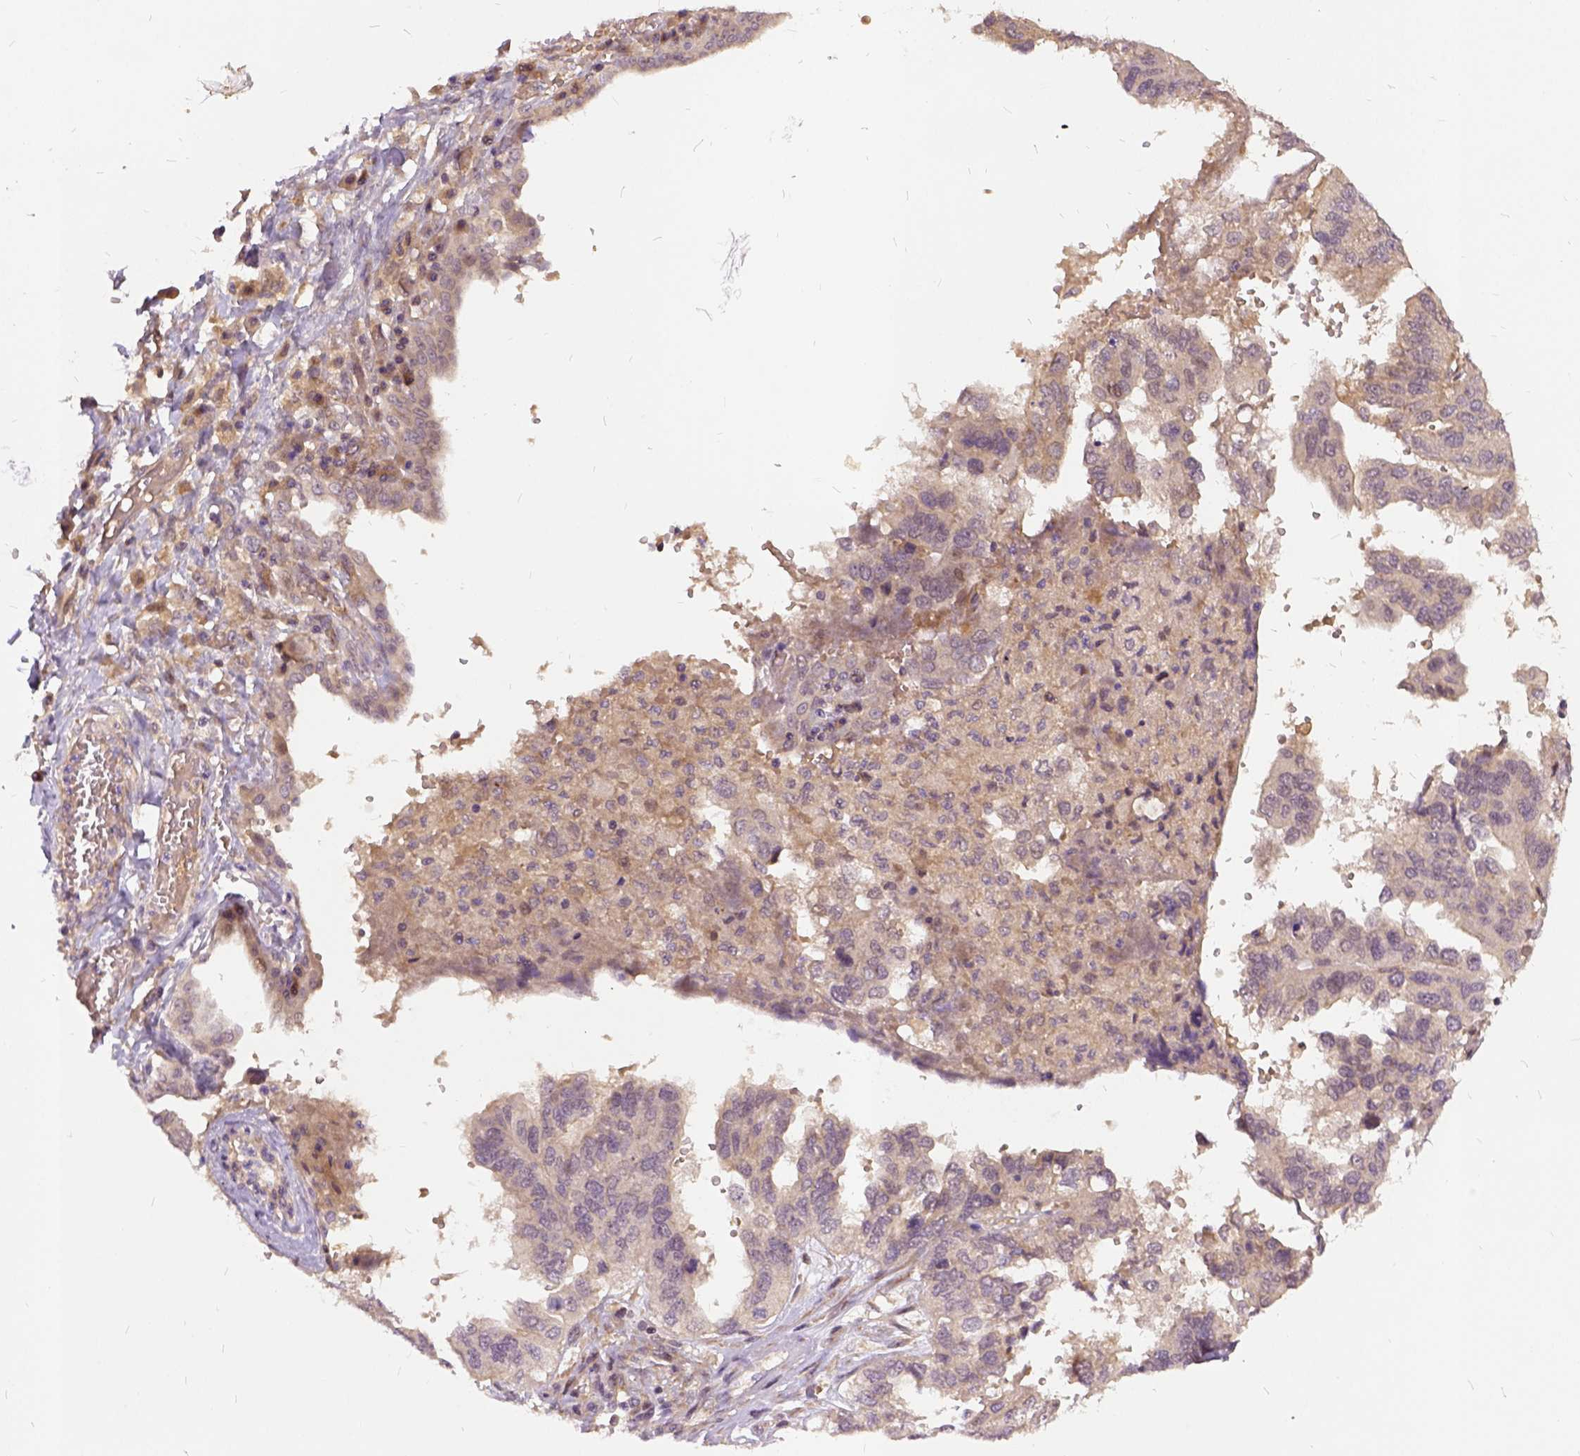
{"staining": {"intensity": "weak", "quantity": "25%-75%", "location": "cytoplasmic/membranous"}, "tissue": "ovarian cancer", "cell_type": "Tumor cells", "image_type": "cancer", "snomed": [{"axis": "morphology", "description": "Cystadenocarcinoma, serous, NOS"}, {"axis": "topography", "description": "Ovary"}], "caption": "Protein analysis of ovarian cancer (serous cystadenocarcinoma) tissue displays weak cytoplasmic/membranous staining in approximately 25%-75% of tumor cells.", "gene": "ILRUN", "patient": {"sex": "female", "age": 79}}